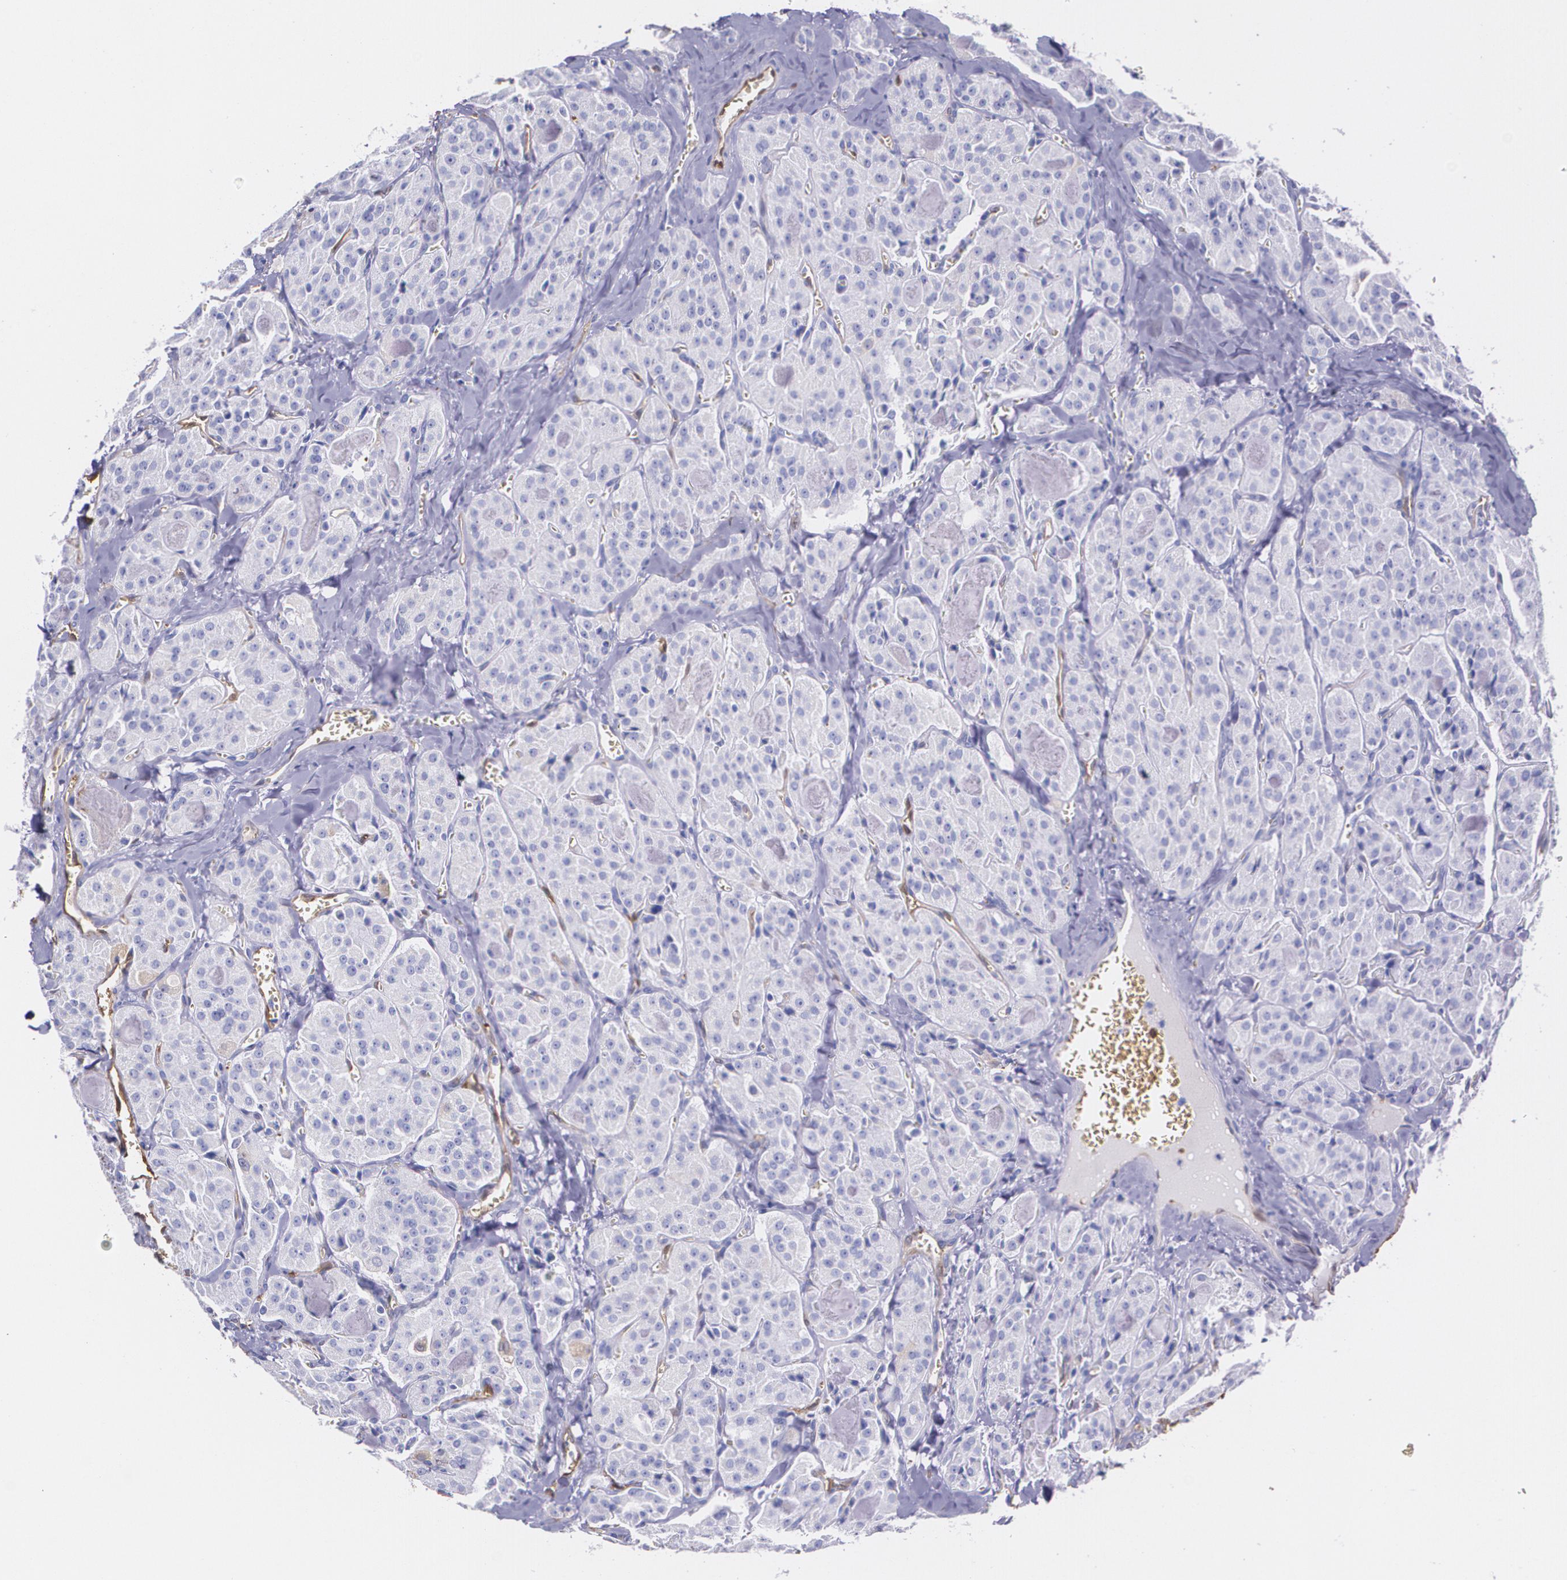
{"staining": {"intensity": "negative", "quantity": "none", "location": "none"}, "tissue": "thyroid cancer", "cell_type": "Tumor cells", "image_type": "cancer", "snomed": [{"axis": "morphology", "description": "Carcinoma, NOS"}, {"axis": "topography", "description": "Thyroid gland"}], "caption": "IHC of thyroid cancer exhibits no expression in tumor cells. (DAB IHC visualized using brightfield microscopy, high magnification).", "gene": "MMP2", "patient": {"sex": "male", "age": 76}}